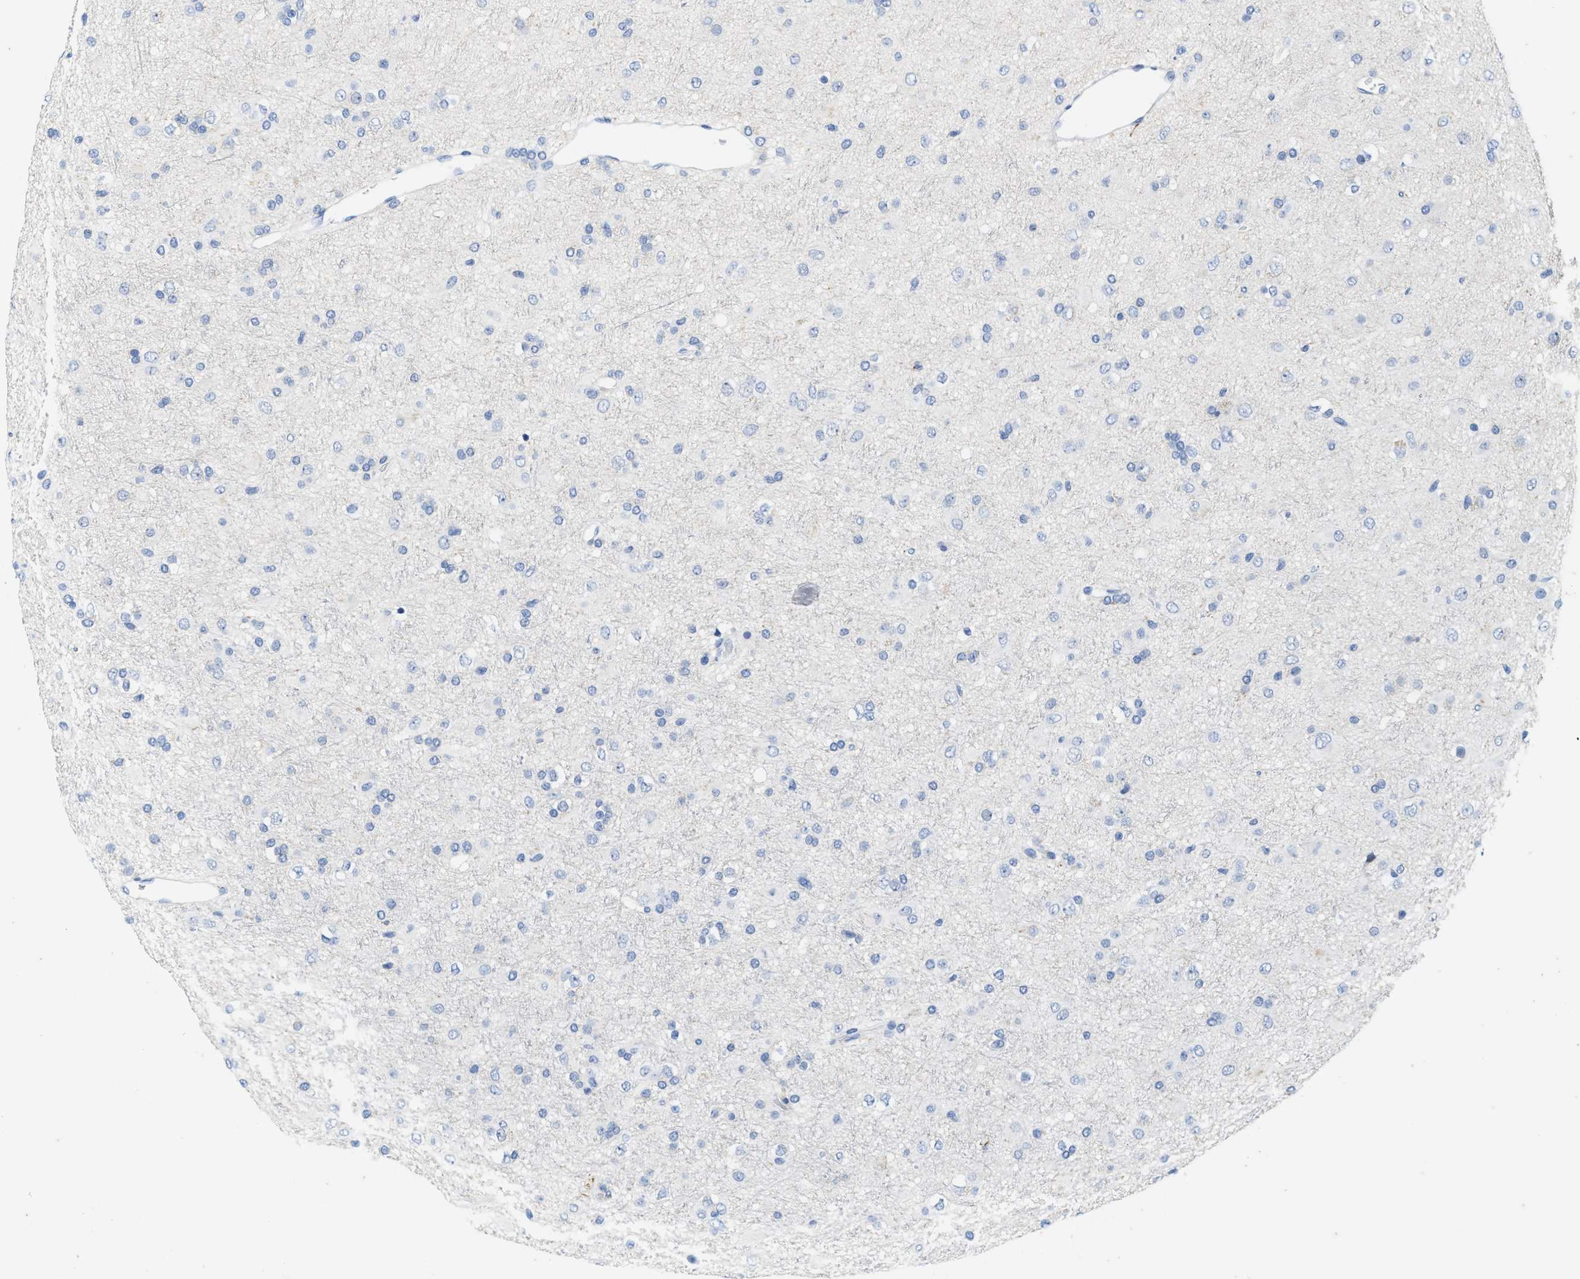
{"staining": {"intensity": "negative", "quantity": "none", "location": "none"}, "tissue": "glioma", "cell_type": "Tumor cells", "image_type": "cancer", "snomed": [{"axis": "morphology", "description": "Glioma, malignant, Low grade"}, {"axis": "topography", "description": "Brain"}], "caption": "Tumor cells are negative for brown protein staining in glioma.", "gene": "ABCB11", "patient": {"sex": "male", "age": 65}}